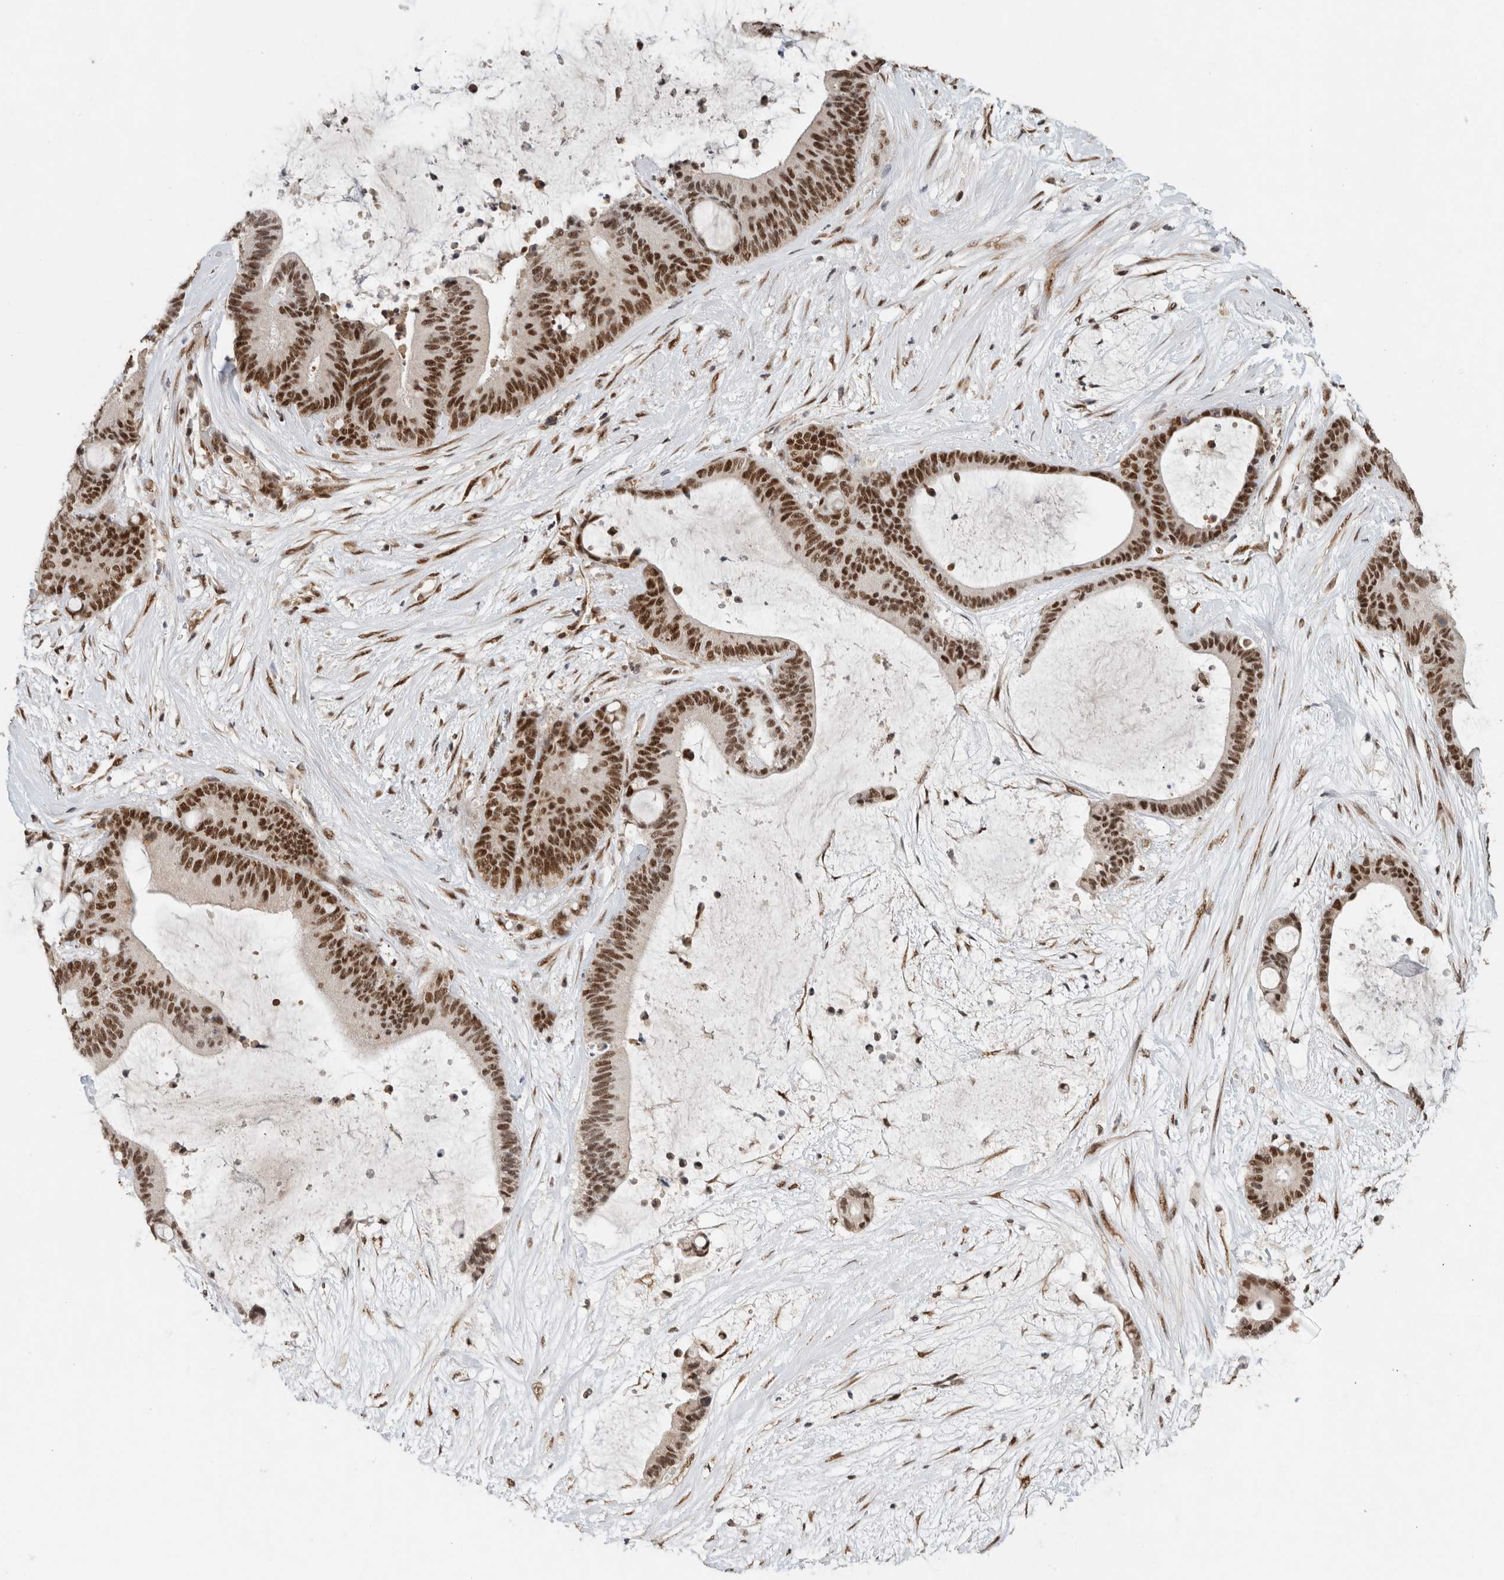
{"staining": {"intensity": "strong", "quantity": ">75%", "location": "nuclear"}, "tissue": "liver cancer", "cell_type": "Tumor cells", "image_type": "cancer", "snomed": [{"axis": "morphology", "description": "Cholangiocarcinoma"}, {"axis": "topography", "description": "Liver"}], "caption": "An immunohistochemistry (IHC) image of tumor tissue is shown. Protein staining in brown labels strong nuclear positivity in liver cholangiocarcinoma within tumor cells. Using DAB (brown) and hematoxylin (blue) stains, captured at high magnification using brightfield microscopy.", "gene": "DDX42", "patient": {"sex": "female", "age": 73}}